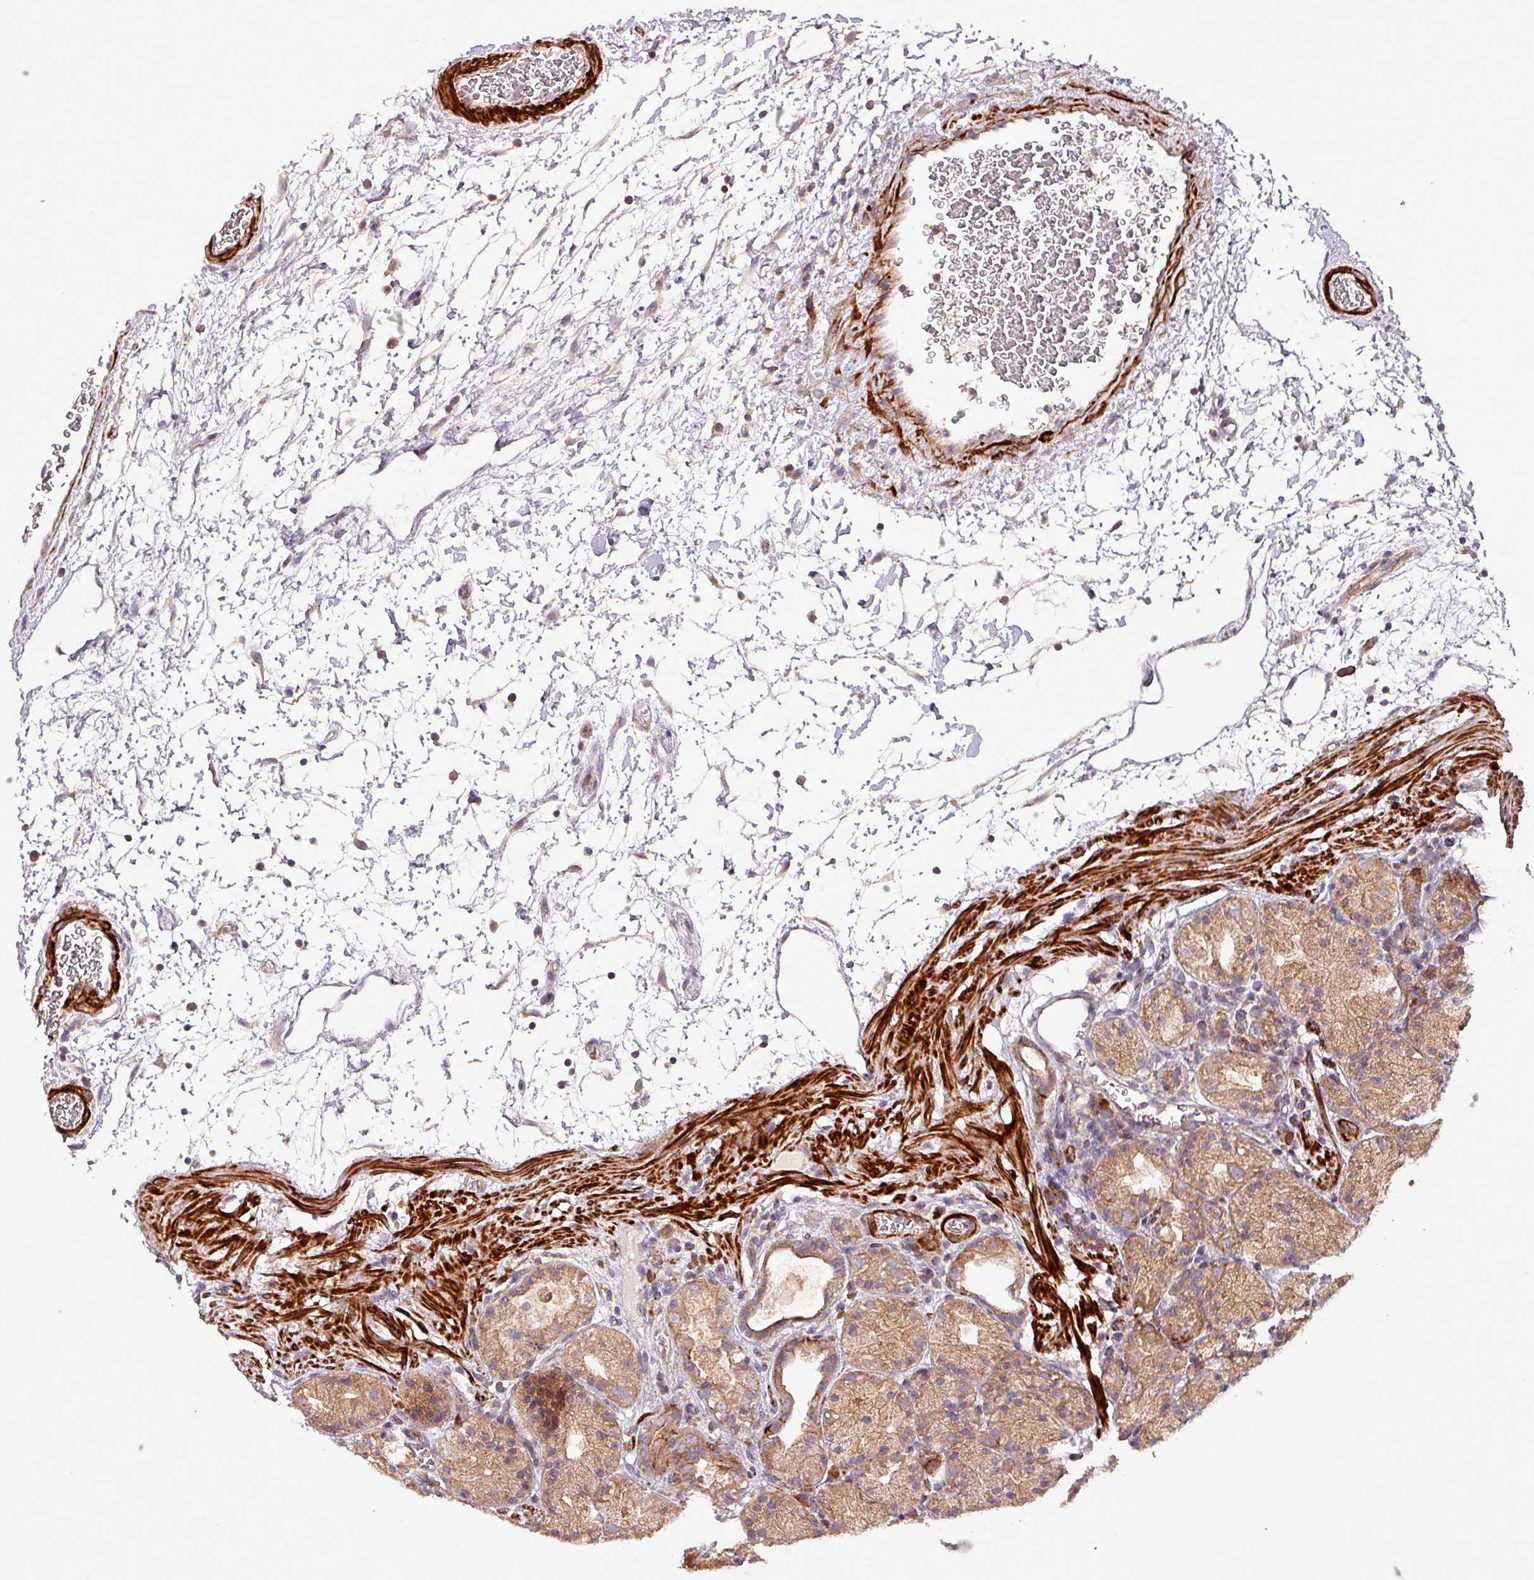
{"staining": {"intensity": "moderate", "quantity": ">75%", "location": "cytoplasmic/membranous"}, "tissue": "stomach", "cell_type": "Glandular cells", "image_type": "normal", "snomed": [{"axis": "morphology", "description": "Normal tissue, NOS"}, {"axis": "topography", "description": "Stomach, upper"}], "caption": "Immunohistochemical staining of normal human stomach shows moderate cytoplasmic/membranous protein expression in approximately >75% of glandular cells.", "gene": "TPRA1", "patient": {"sex": "male", "age": 48}}